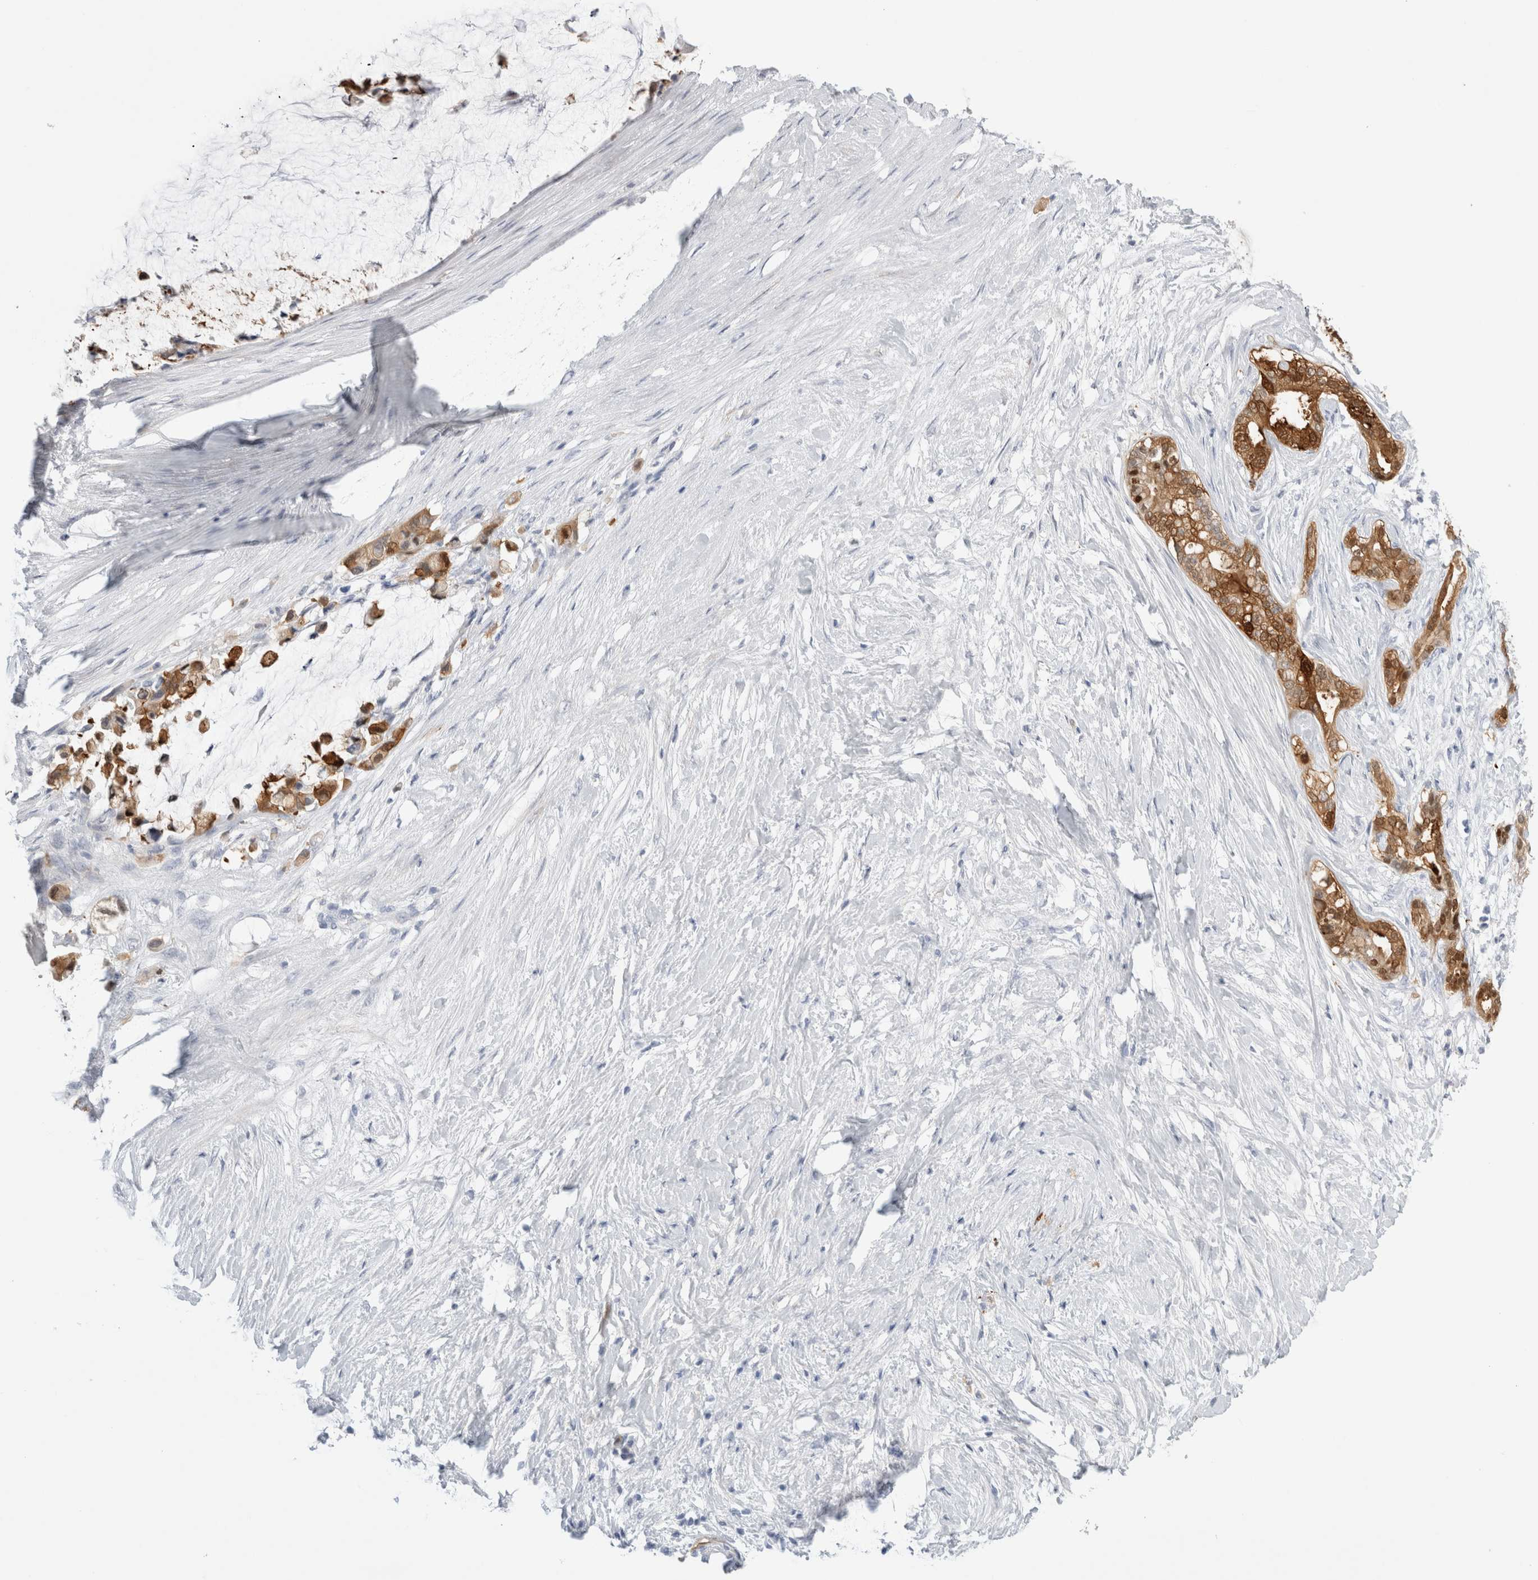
{"staining": {"intensity": "moderate", "quantity": ">75%", "location": "cytoplasmic/membranous,nuclear"}, "tissue": "pancreatic cancer", "cell_type": "Tumor cells", "image_type": "cancer", "snomed": [{"axis": "morphology", "description": "Adenocarcinoma, NOS"}, {"axis": "topography", "description": "Pancreas"}], "caption": "IHC micrograph of neoplastic tissue: human pancreatic cancer (adenocarcinoma) stained using immunohistochemistry (IHC) shows medium levels of moderate protein expression localized specifically in the cytoplasmic/membranous and nuclear of tumor cells, appearing as a cytoplasmic/membranous and nuclear brown color.", "gene": "NAPEPLD", "patient": {"sex": "male", "age": 41}}